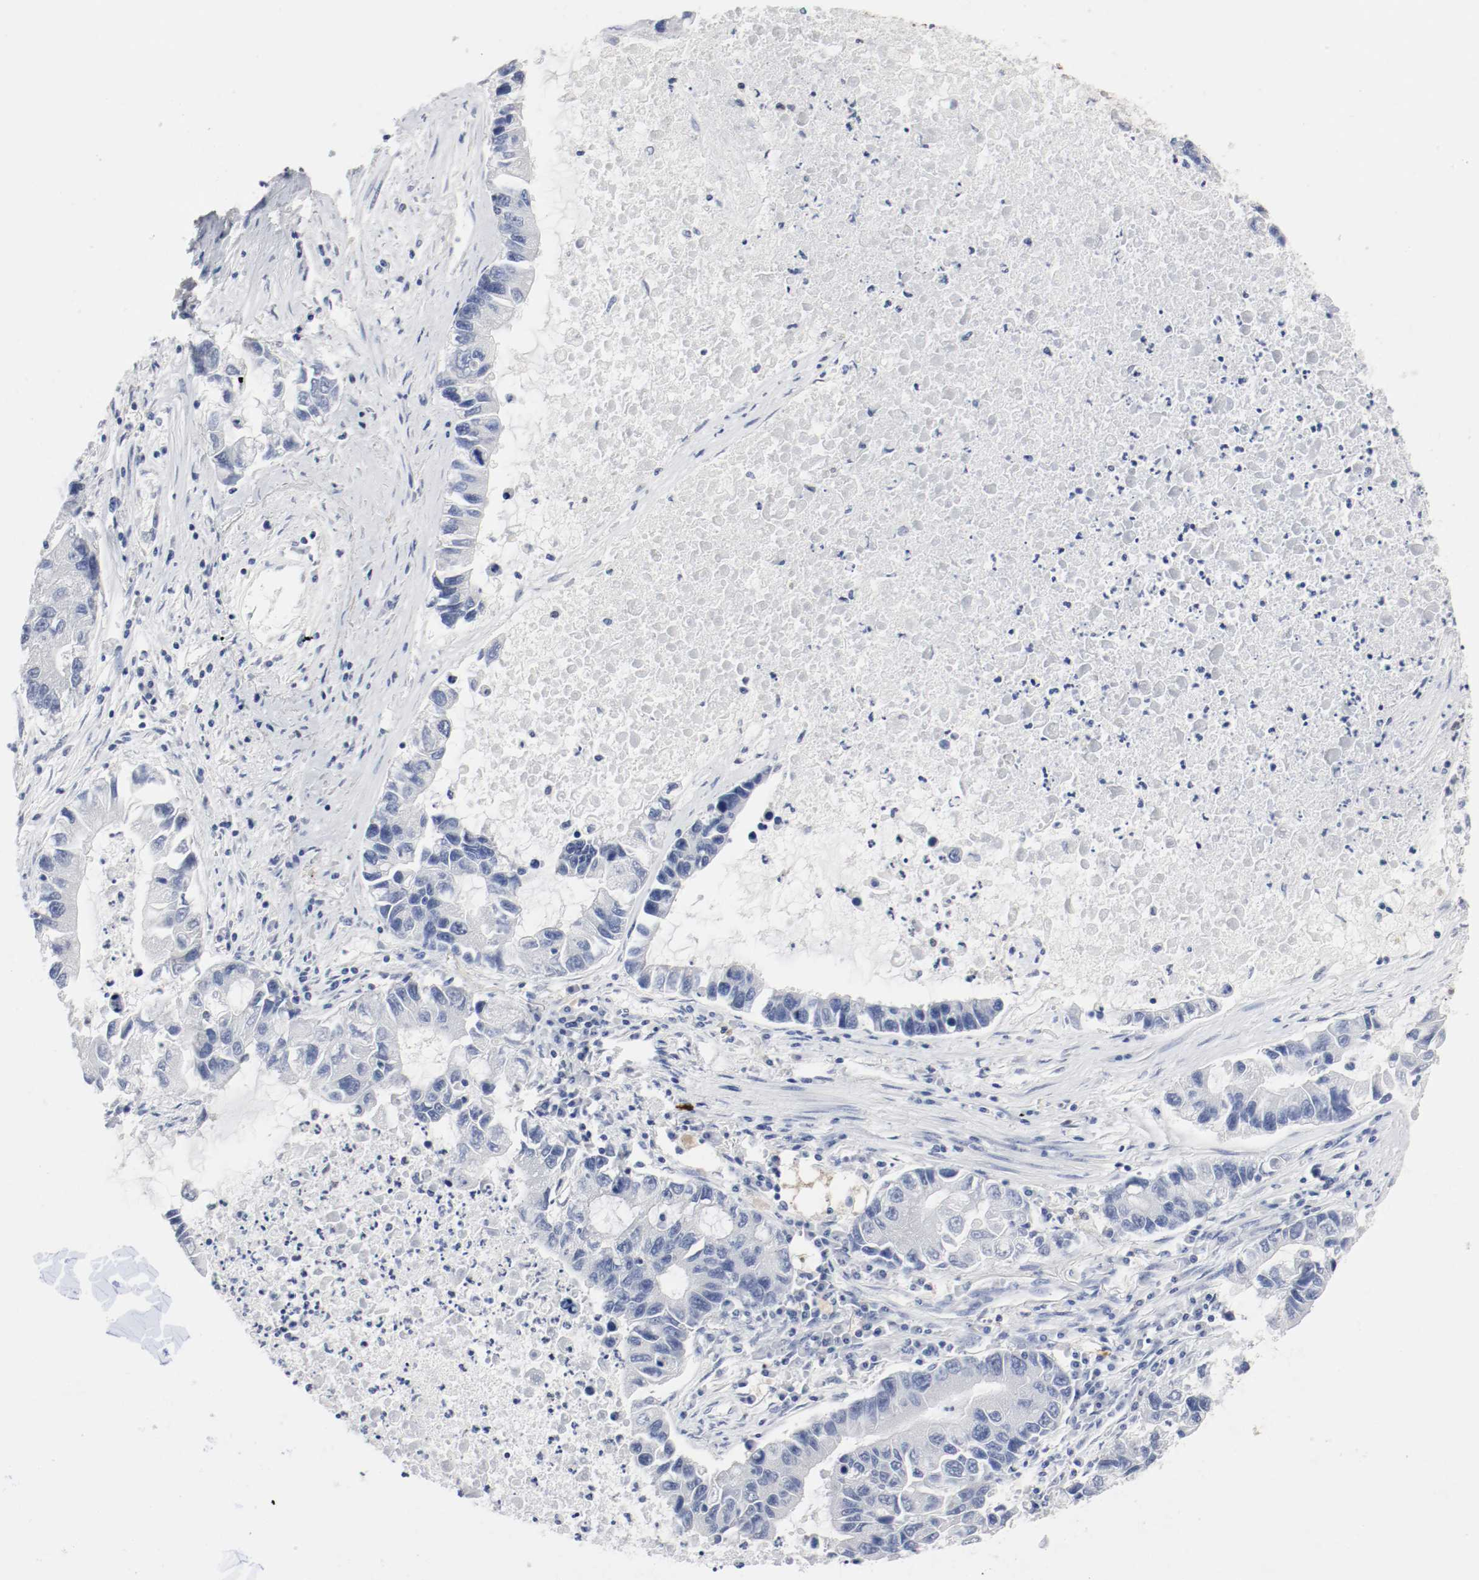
{"staining": {"intensity": "negative", "quantity": "none", "location": "none"}, "tissue": "lung cancer", "cell_type": "Tumor cells", "image_type": "cancer", "snomed": [{"axis": "morphology", "description": "Adenocarcinoma, NOS"}, {"axis": "topography", "description": "Lung"}], "caption": "Lung cancer was stained to show a protein in brown. There is no significant staining in tumor cells.", "gene": "FOSL2", "patient": {"sex": "female", "age": 51}}